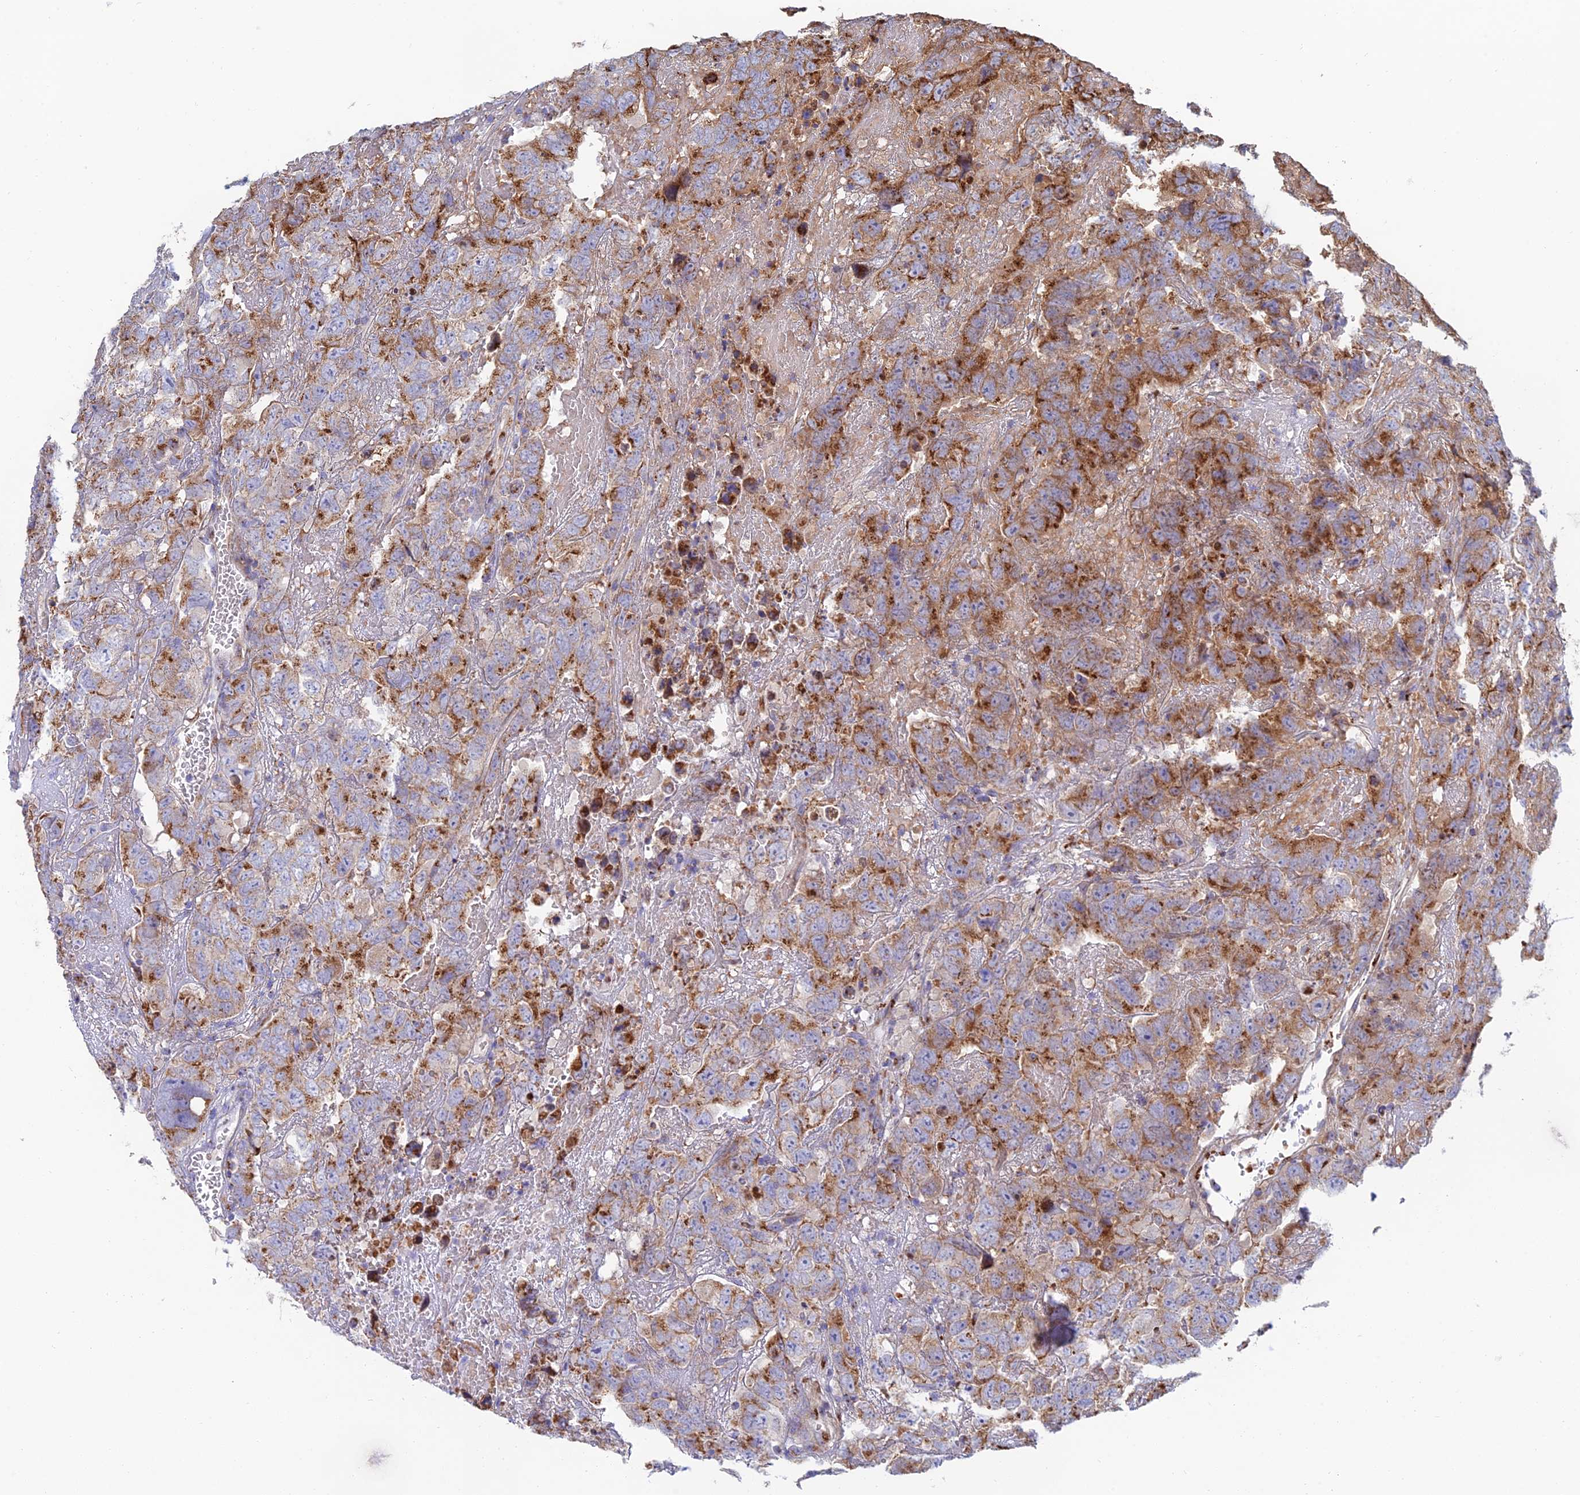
{"staining": {"intensity": "moderate", "quantity": ">75%", "location": "cytoplasmic/membranous"}, "tissue": "testis cancer", "cell_type": "Tumor cells", "image_type": "cancer", "snomed": [{"axis": "morphology", "description": "Carcinoma, Embryonal, NOS"}, {"axis": "topography", "description": "Testis"}], "caption": "Immunohistochemistry histopathology image of neoplastic tissue: human testis cancer (embryonal carcinoma) stained using immunohistochemistry (IHC) demonstrates medium levels of moderate protein expression localized specifically in the cytoplasmic/membranous of tumor cells, appearing as a cytoplasmic/membranous brown color.", "gene": "HS2ST1", "patient": {"sex": "male", "age": 45}}